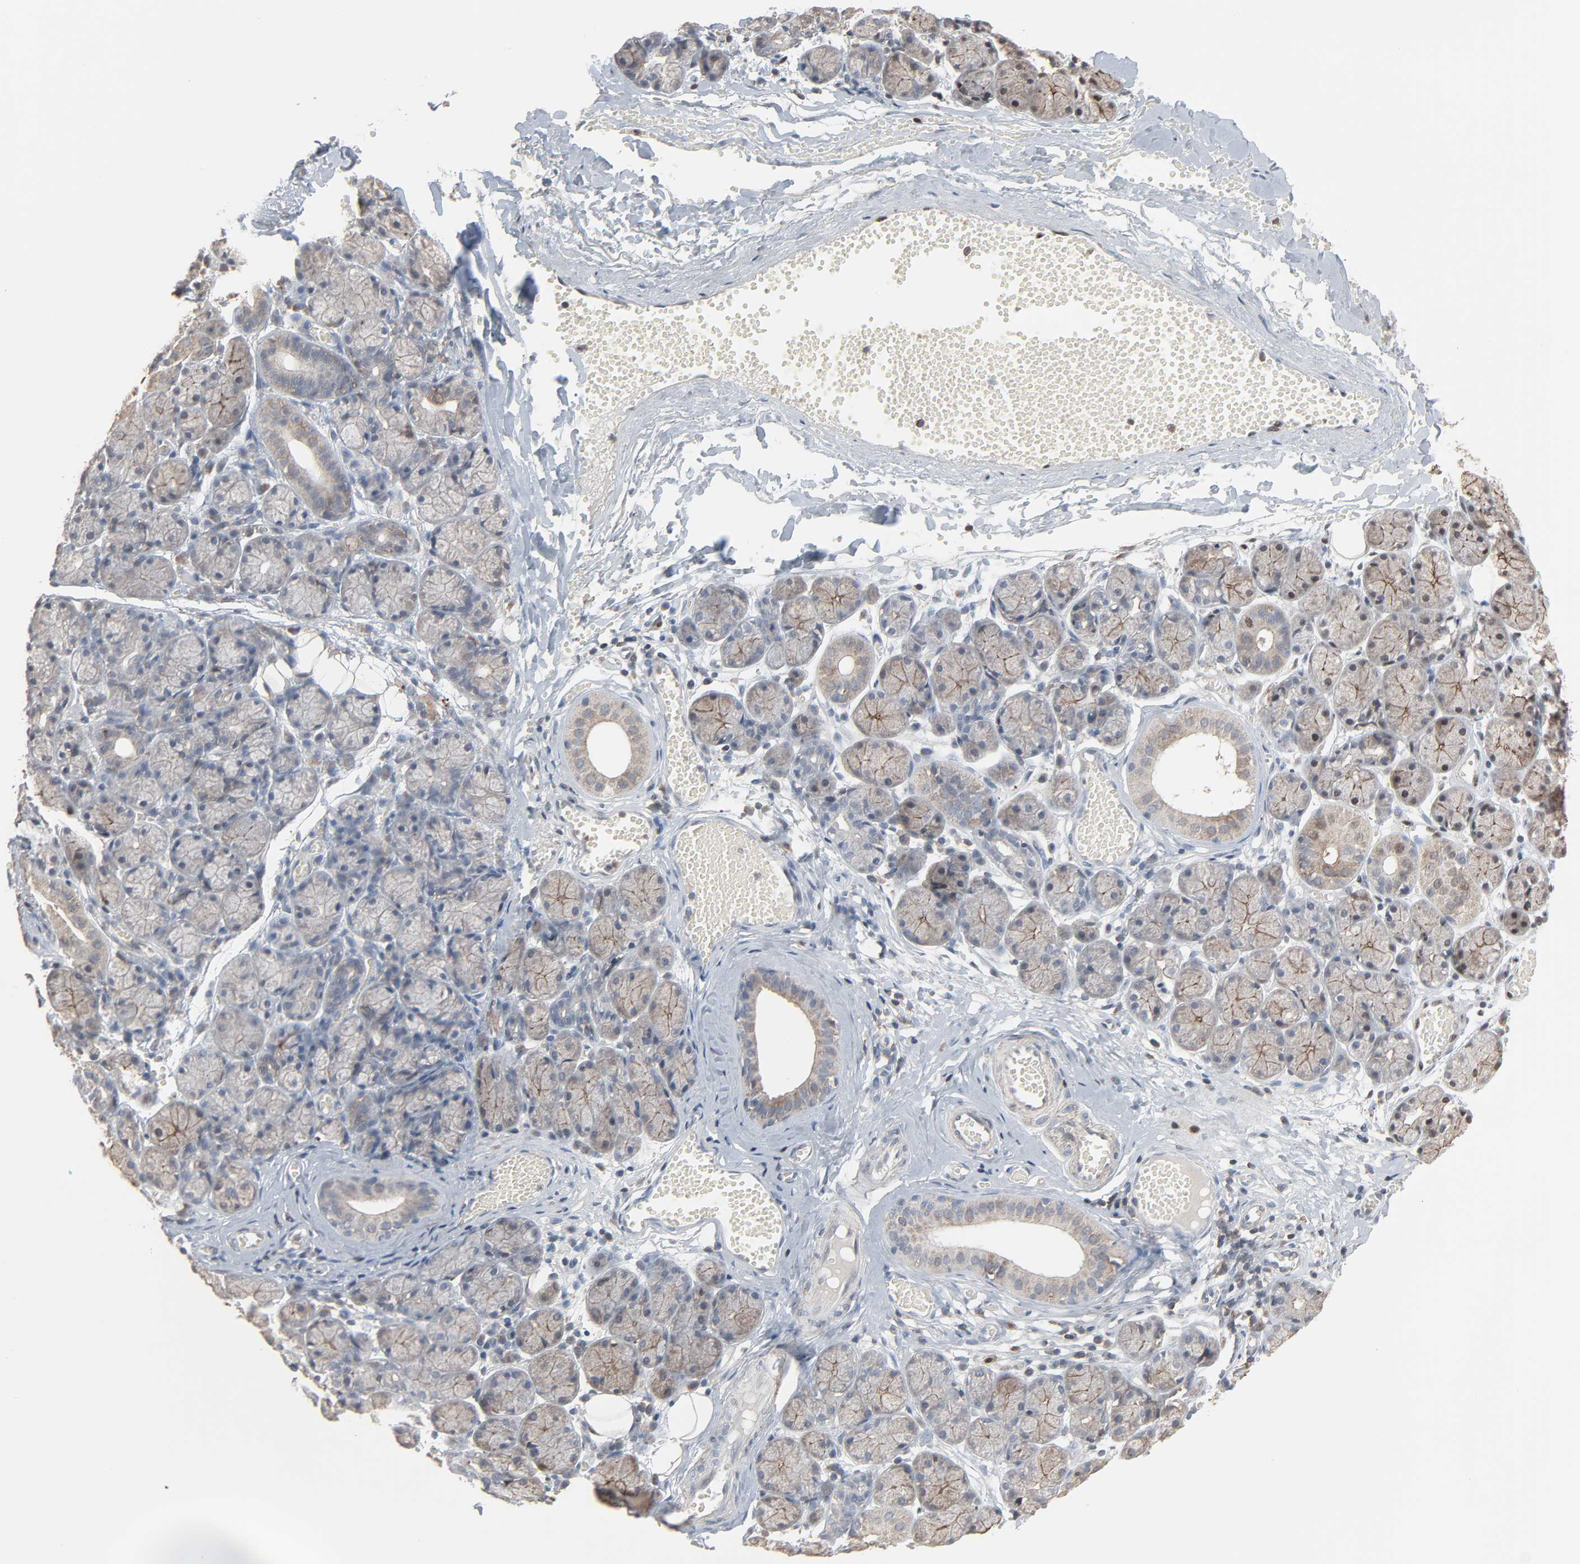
{"staining": {"intensity": "weak", "quantity": ">75%", "location": "cytoplasmic/membranous"}, "tissue": "salivary gland", "cell_type": "Glandular cells", "image_type": "normal", "snomed": [{"axis": "morphology", "description": "Normal tissue, NOS"}, {"axis": "topography", "description": "Salivary gland"}], "caption": "Immunohistochemistry (IHC) of unremarkable salivary gland shows low levels of weak cytoplasmic/membranous positivity in about >75% of glandular cells. The staining is performed using DAB brown chromogen to label protein expression. The nuclei are counter-stained blue using hematoxylin.", "gene": "DOCK8", "patient": {"sex": "female", "age": 24}}